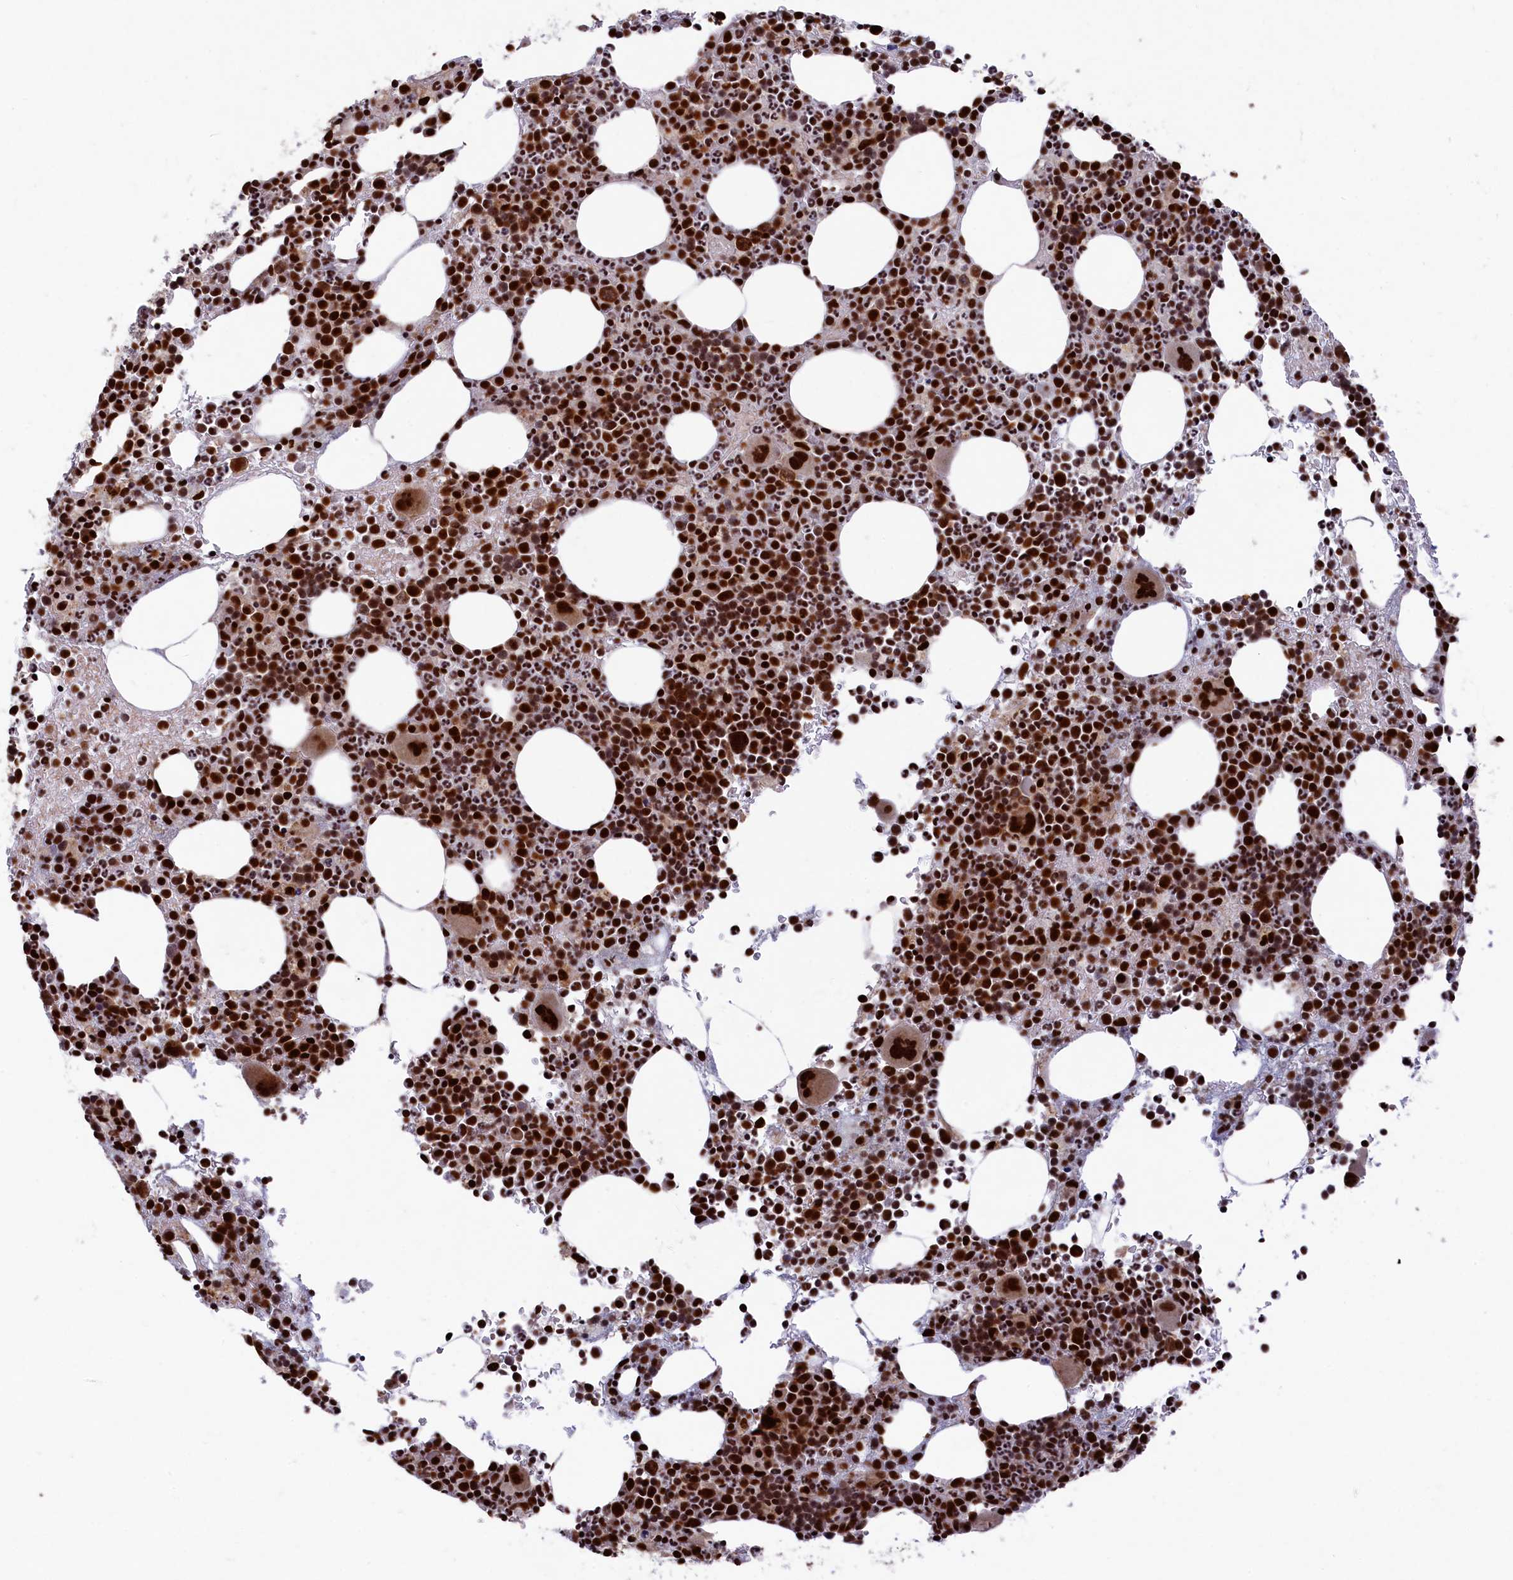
{"staining": {"intensity": "strong", "quantity": ">75%", "location": "nuclear"}, "tissue": "bone marrow", "cell_type": "Hematopoietic cells", "image_type": "normal", "snomed": [{"axis": "morphology", "description": "Normal tissue, NOS"}, {"axis": "topography", "description": "Bone marrow"}], "caption": "A histopathology image of bone marrow stained for a protein demonstrates strong nuclear brown staining in hematopoietic cells. The staining is performed using DAB brown chromogen to label protein expression. The nuclei are counter-stained blue using hematoxylin.", "gene": "PRPF31", "patient": {"sex": "female", "age": 82}}